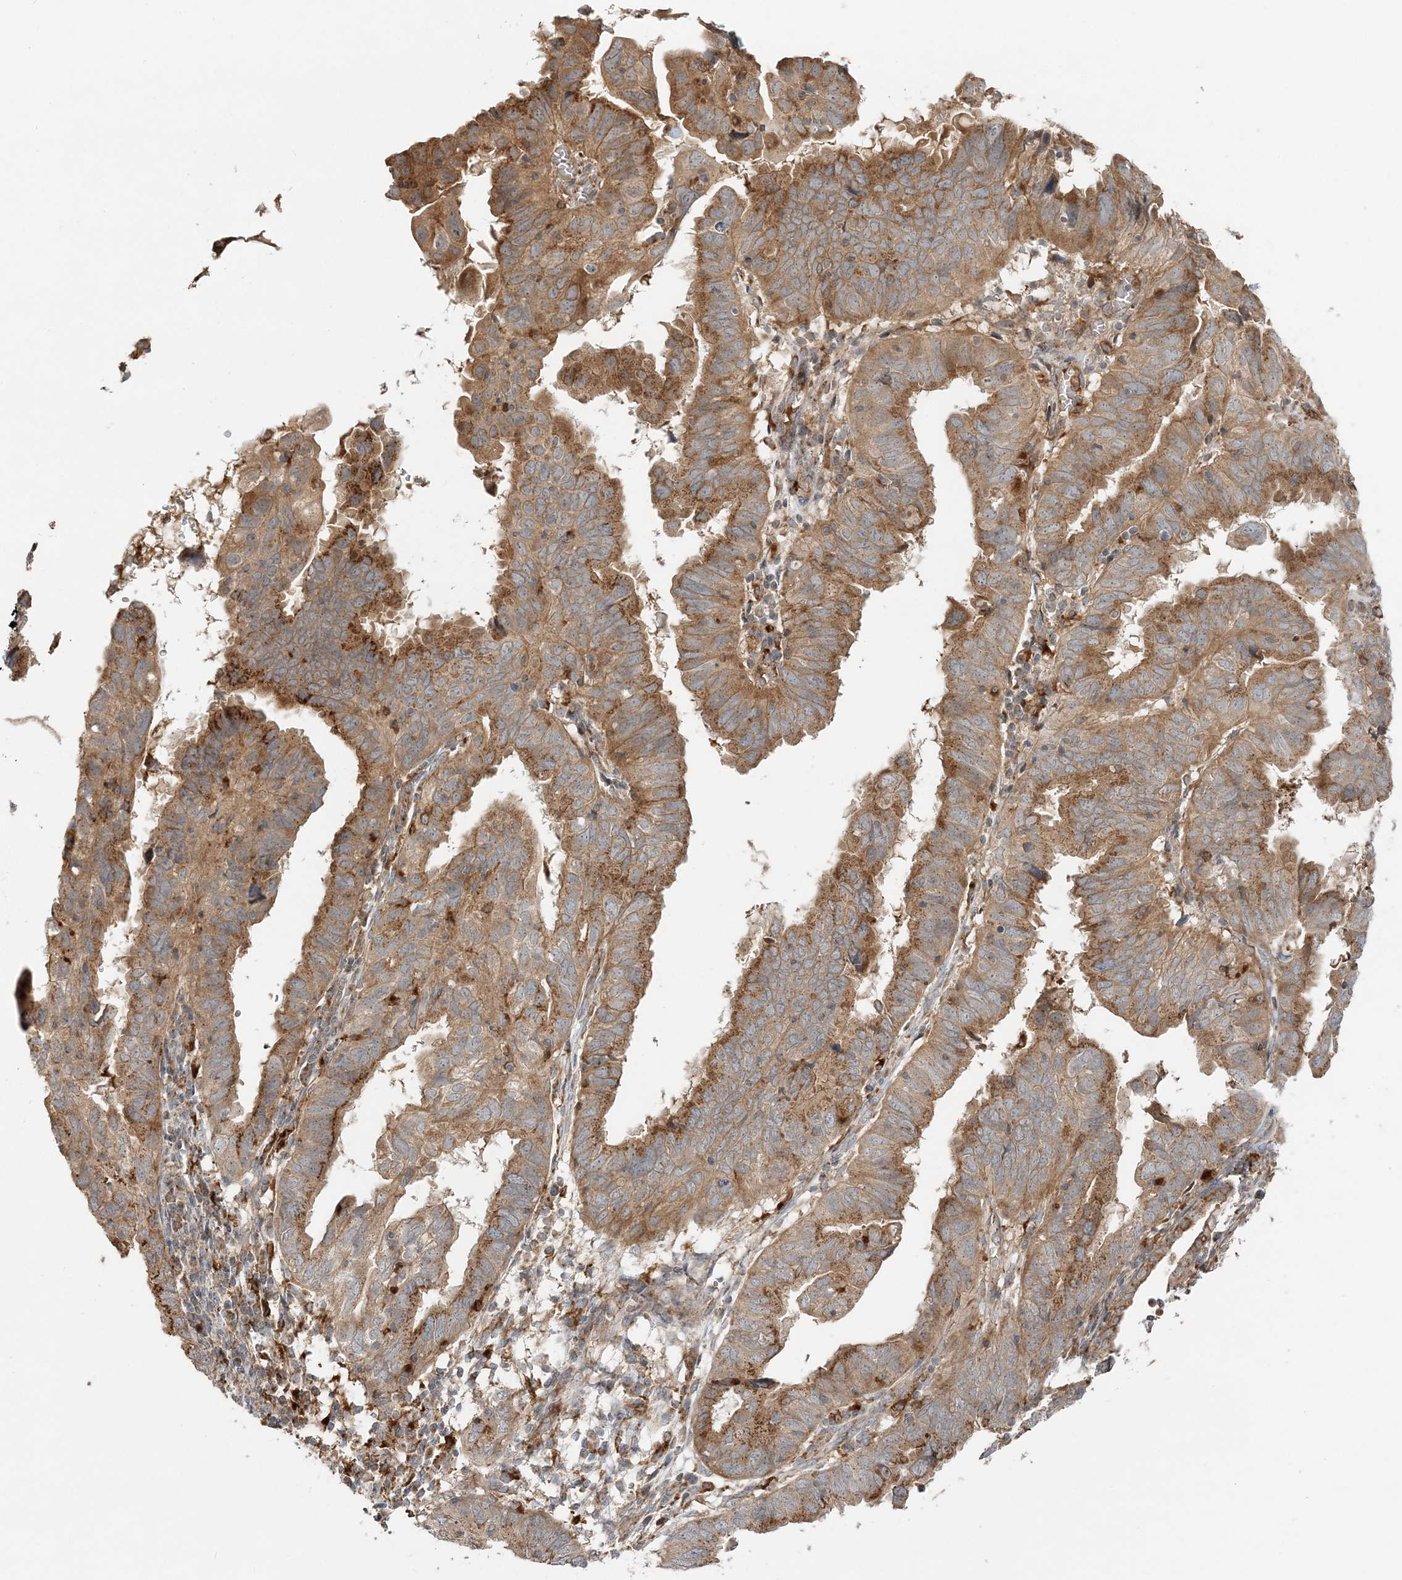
{"staining": {"intensity": "moderate", "quantity": ">75%", "location": "cytoplasmic/membranous"}, "tissue": "endometrial cancer", "cell_type": "Tumor cells", "image_type": "cancer", "snomed": [{"axis": "morphology", "description": "Adenocarcinoma, NOS"}, {"axis": "topography", "description": "Uterus"}], "caption": "Adenocarcinoma (endometrial) tissue demonstrates moderate cytoplasmic/membranous staining in about >75% of tumor cells, visualized by immunohistochemistry.", "gene": "ABCC3", "patient": {"sex": "female", "age": 77}}